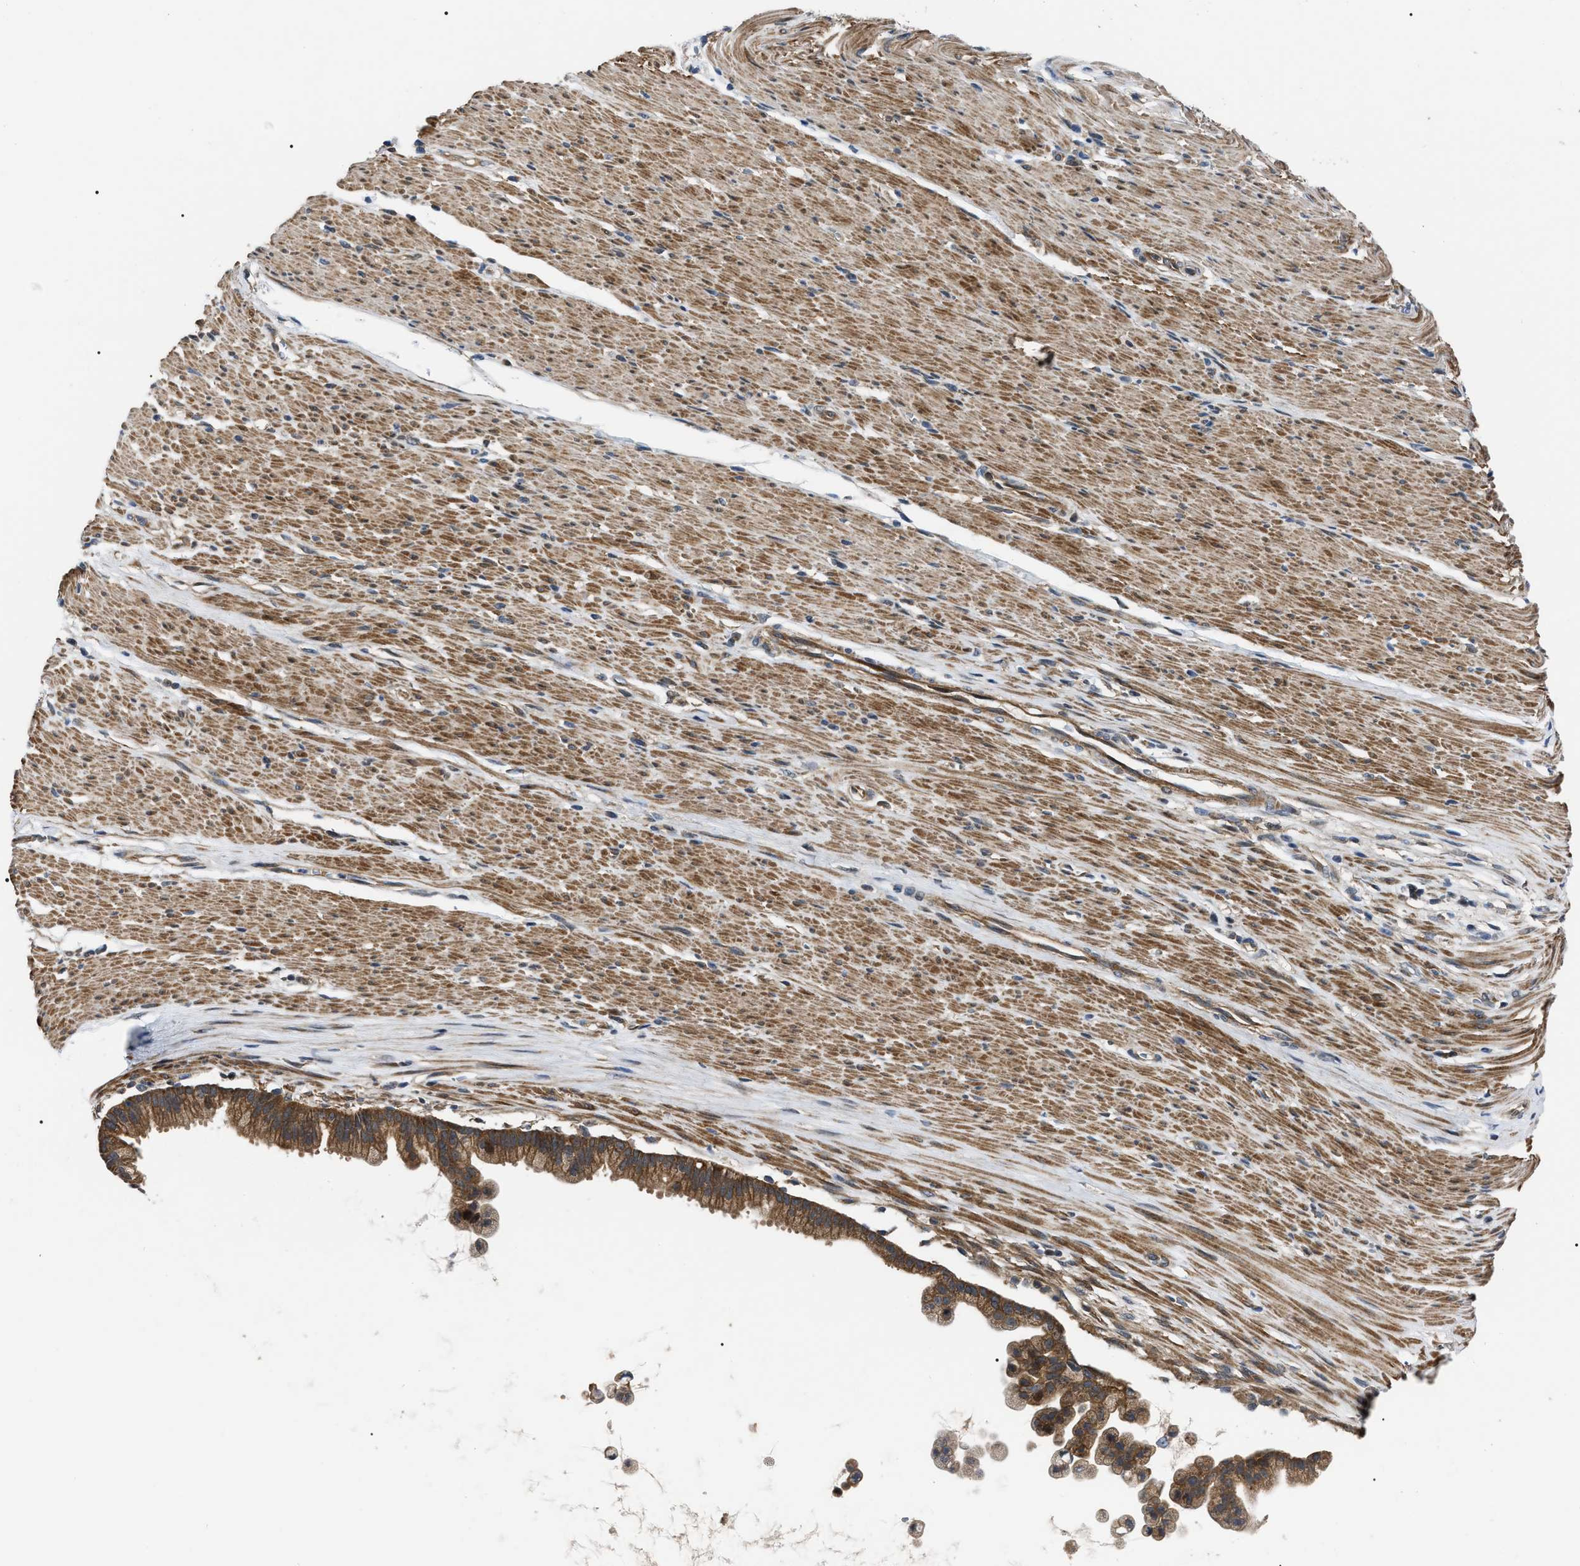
{"staining": {"intensity": "moderate", "quantity": ">75%", "location": "cytoplasmic/membranous"}, "tissue": "pancreatic cancer", "cell_type": "Tumor cells", "image_type": "cancer", "snomed": [{"axis": "morphology", "description": "Adenocarcinoma, NOS"}, {"axis": "topography", "description": "Pancreas"}], "caption": "Tumor cells display moderate cytoplasmic/membranous positivity in approximately >75% of cells in pancreatic cancer.", "gene": "PPWD1", "patient": {"sex": "male", "age": 69}}